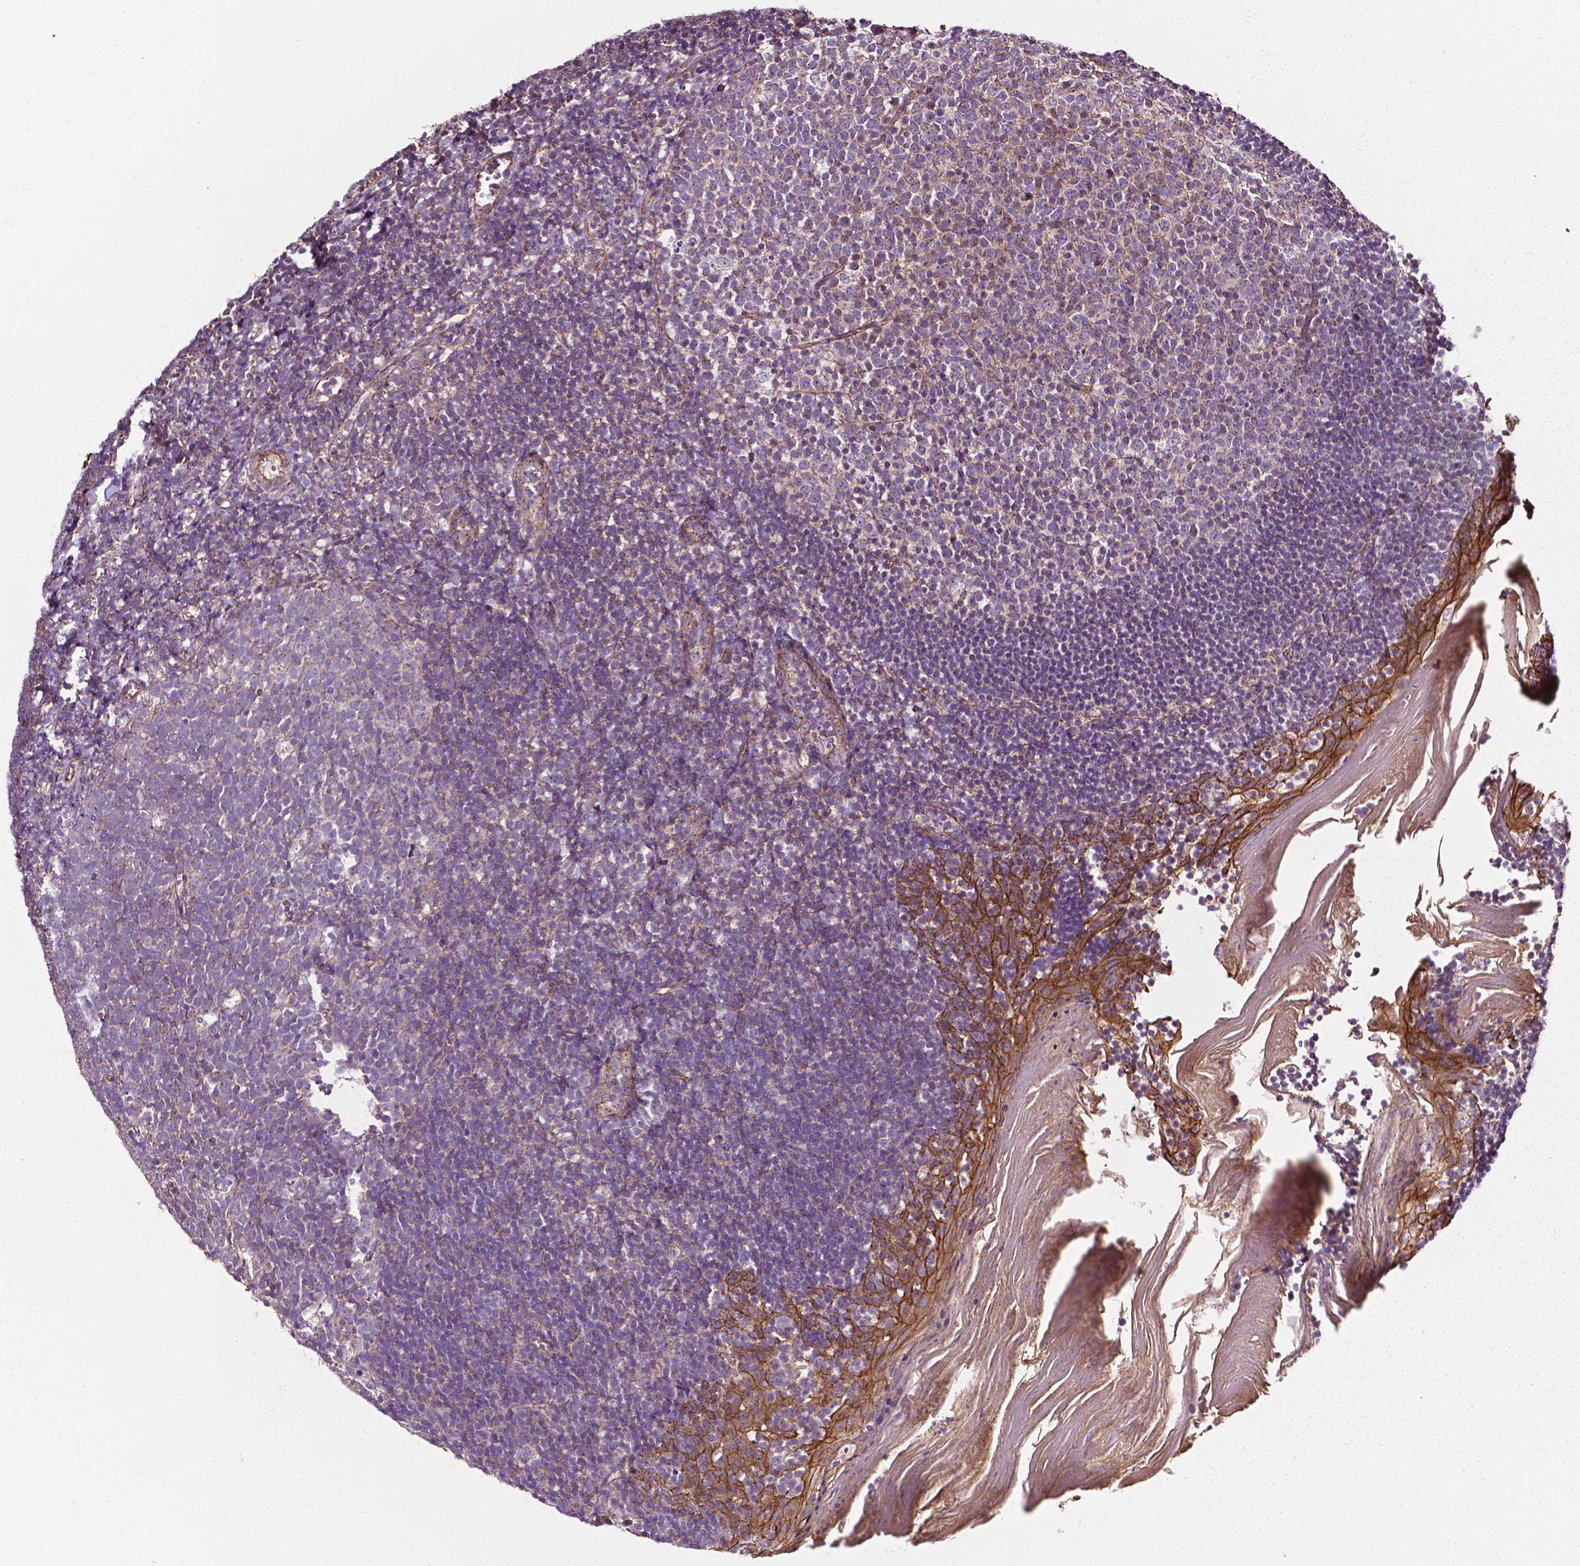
{"staining": {"intensity": "negative", "quantity": "none", "location": "none"}, "tissue": "lymph node", "cell_type": "Germinal center cells", "image_type": "normal", "snomed": [{"axis": "morphology", "description": "Normal tissue, NOS"}, {"axis": "topography", "description": "Lymph node"}], "caption": "Benign lymph node was stained to show a protein in brown. There is no significant expression in germinal center cells.", "gene": "ATG16L1", "patient": {"sex": "female", "age": 21}}